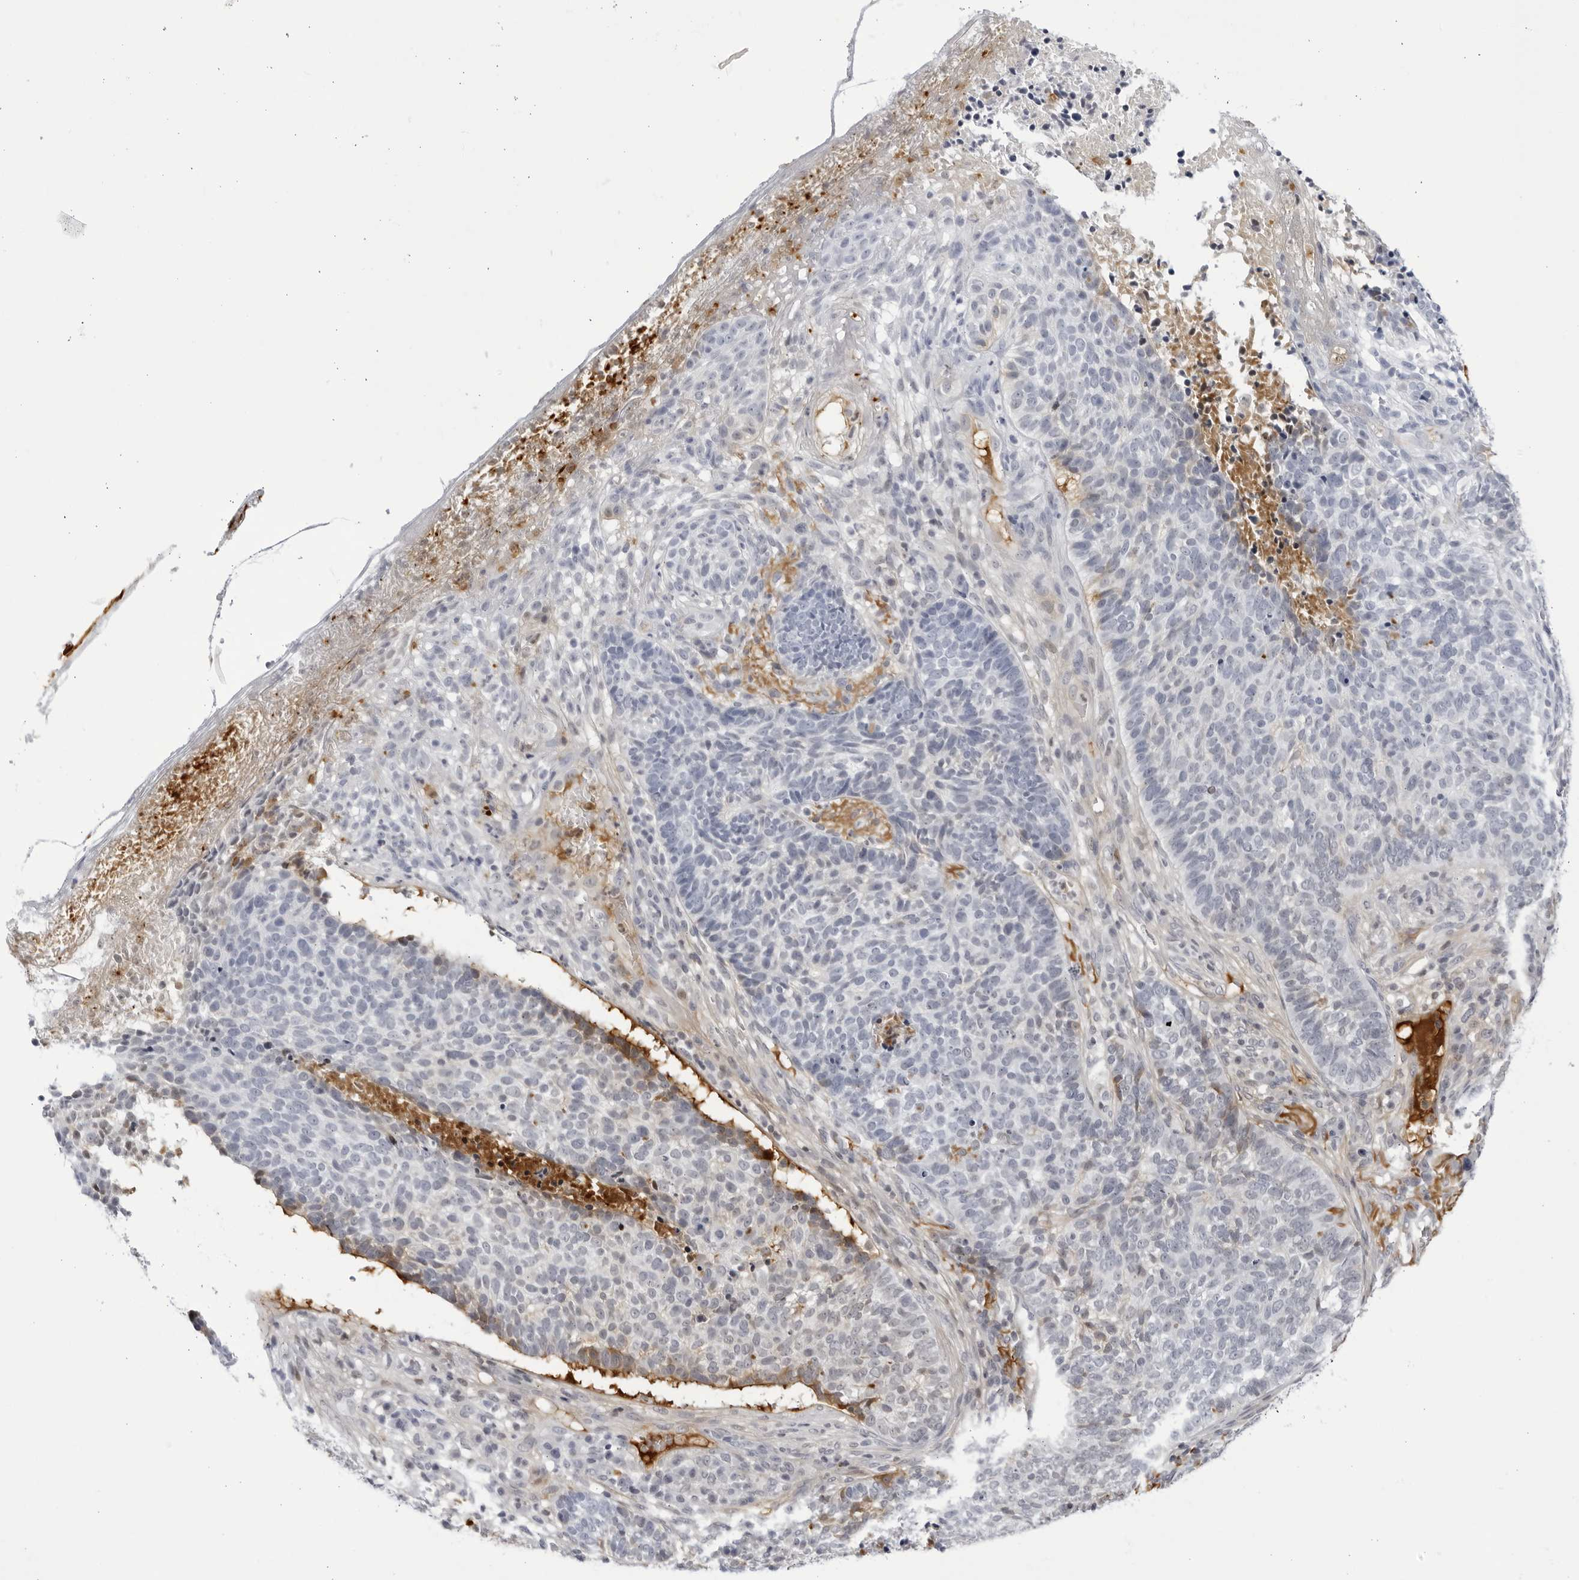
{"staining": {"intensity": "negative", "quantity": "none", "location": "none"}, "tissue": "skin cancer", "cell_type": "Tumor cells", "image_type": "cancer", "snomed": [{"axis": "morphology", "description": "Basal cell carcinoma"}, {"axis": "topography", "description": "Skin"}], "caption": "Tumor cells show no significant protein expression in skin basal cell carcinoma. (IHC, brightfield microscopy, high magnification).", "gene": "CNBD1", "patient": {"sex": "male", "age": 85}}